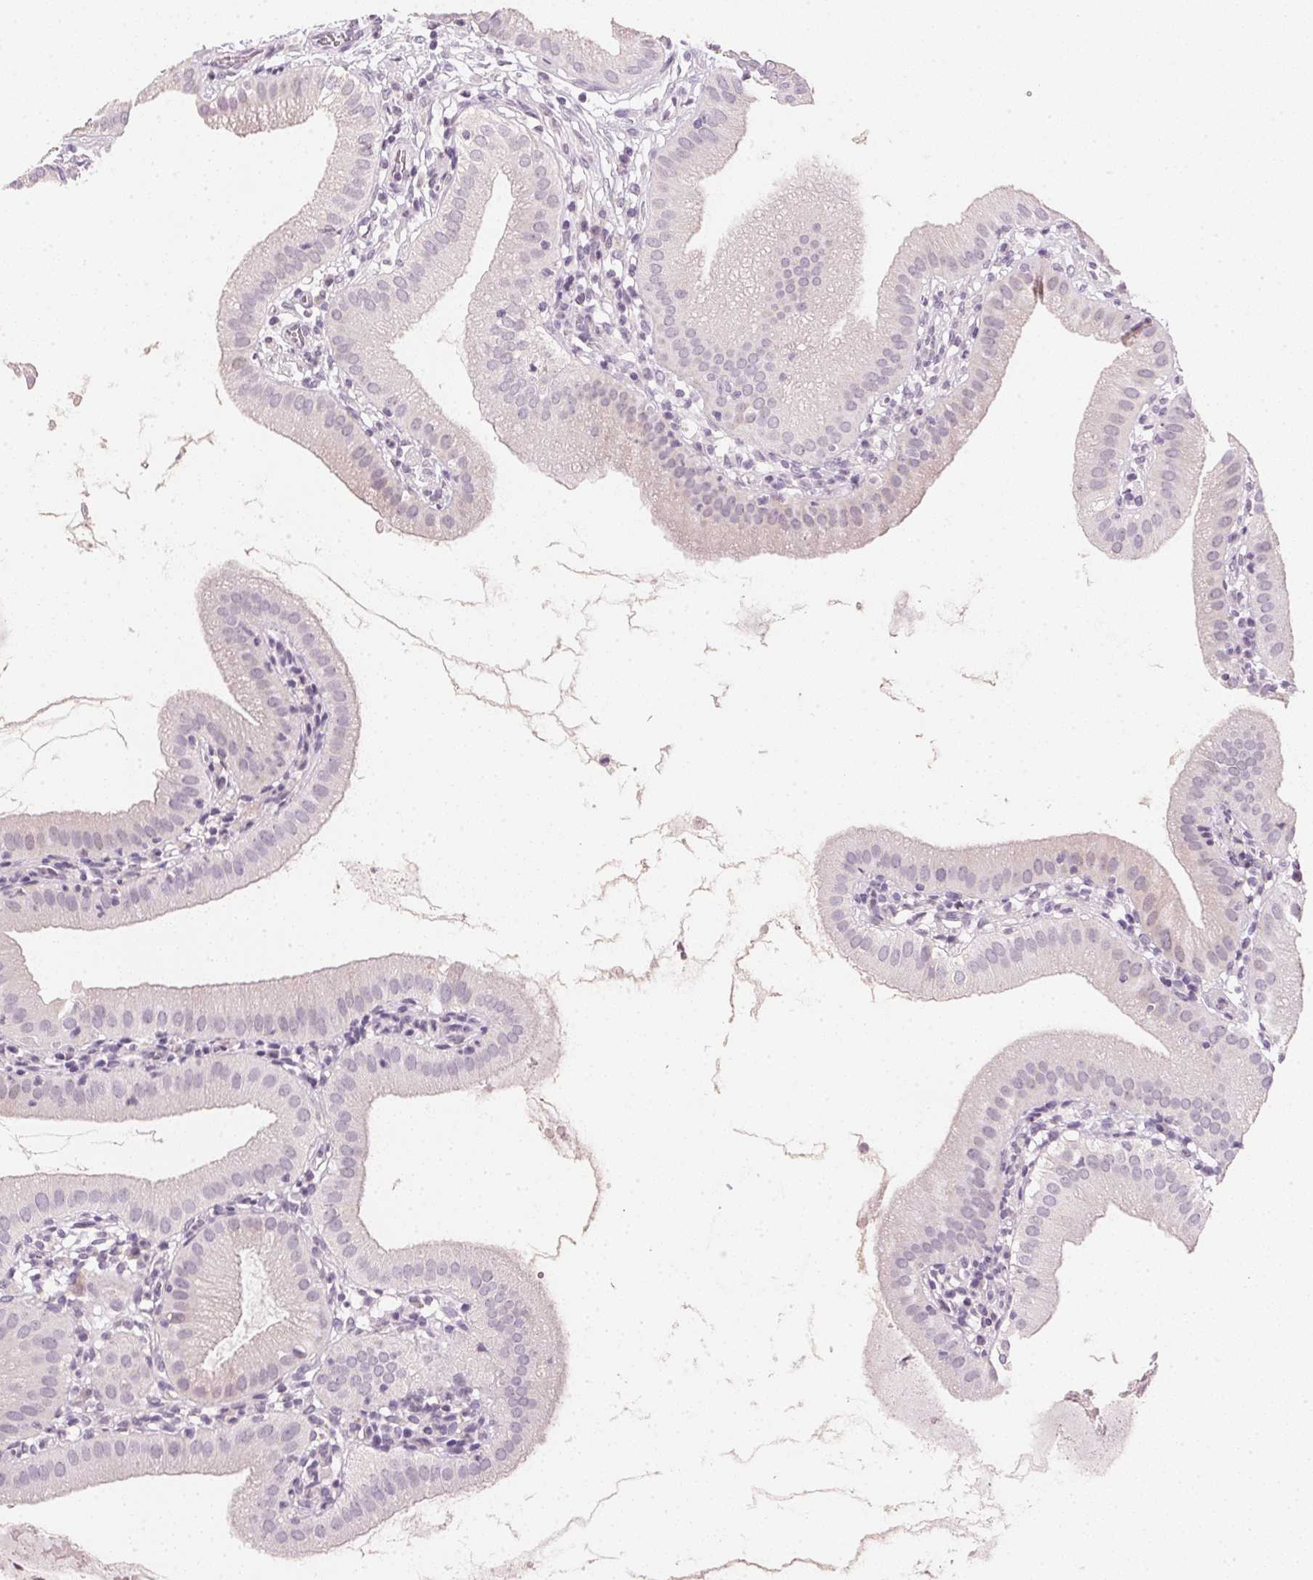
{"staining": {"intensity": "negative", "quantity": "none", "location": "none"}, "tissue": "gallbladder", "cell_type": "Glandular cells", "image_type": "normal", "snomed": [{"axis": "morphology", "description": "Normal tissue, NOS"}, {"axis": "topography", "description": "Gallbladder"}], "caption": "DAB (3,3'-diaminobenzidine) immunohistochemical staining of benign human gallbladder exhibits no significant expression in glandular cells. (DAB IHC with hematoxylin counter stain).", "gene": "IGFBP1", "patient": {"sex": "female", "age": 65}}